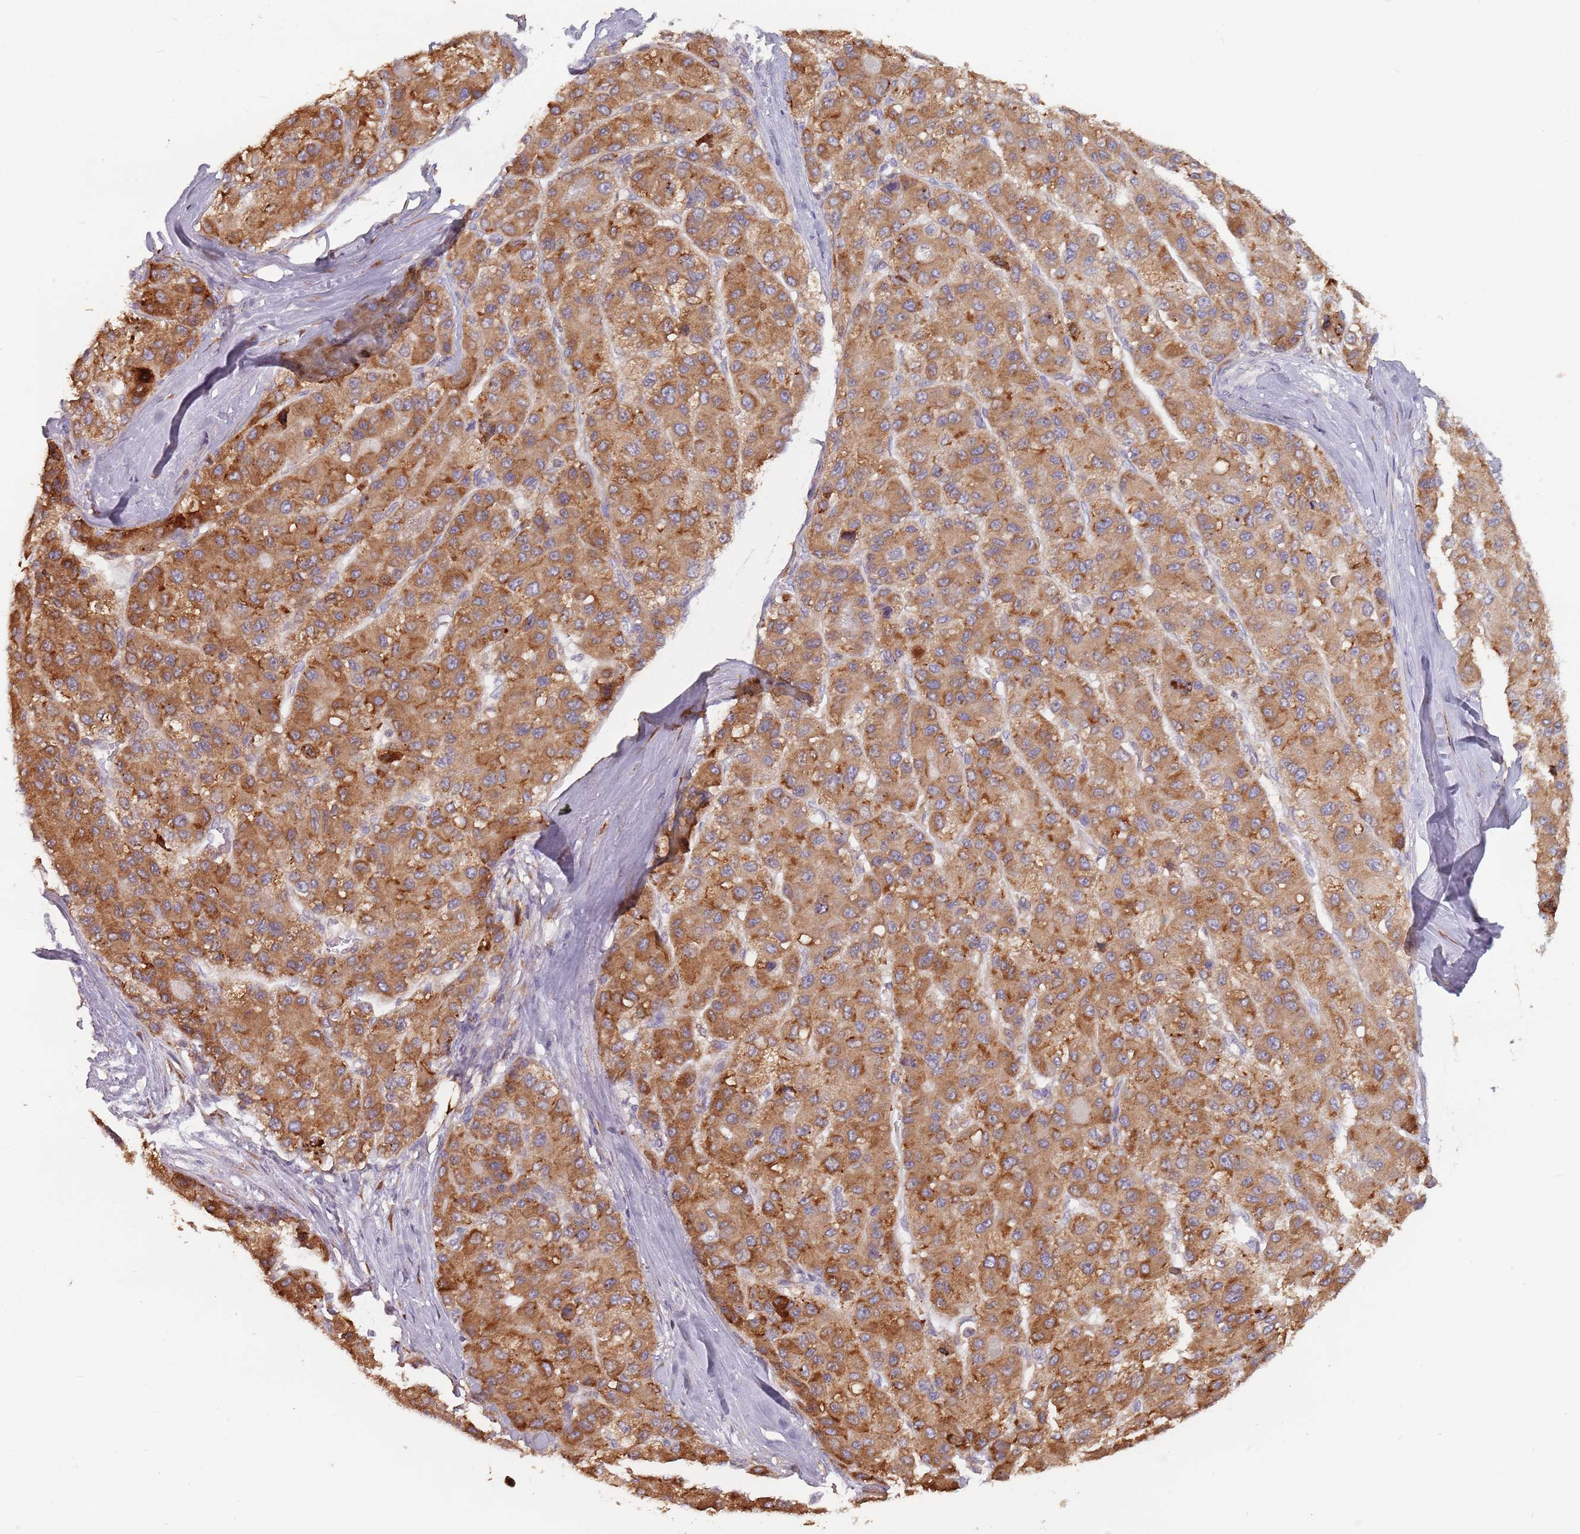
{"staining": {"intensity": "moderate", "quantity": ">75%", "location": "cytoplasmic/membranous"}, "tissue": "liver cancer", "cell_type": "Tumor cells", "image_type": "cancer", "snomed": [{"axis": "morphology", "description": "Carcinoma, Hepatocellular, NOS"}, {"axis": "topography", "description": "Liver"}], "caption": "Liver cancer was stained to show a protein in brown. There is medium levels of moderate cytoplasmic/membranous staining in about >75% of tumor cells.", "gene": "RPS9", "patient": {"sex": "male", "age": 80}}